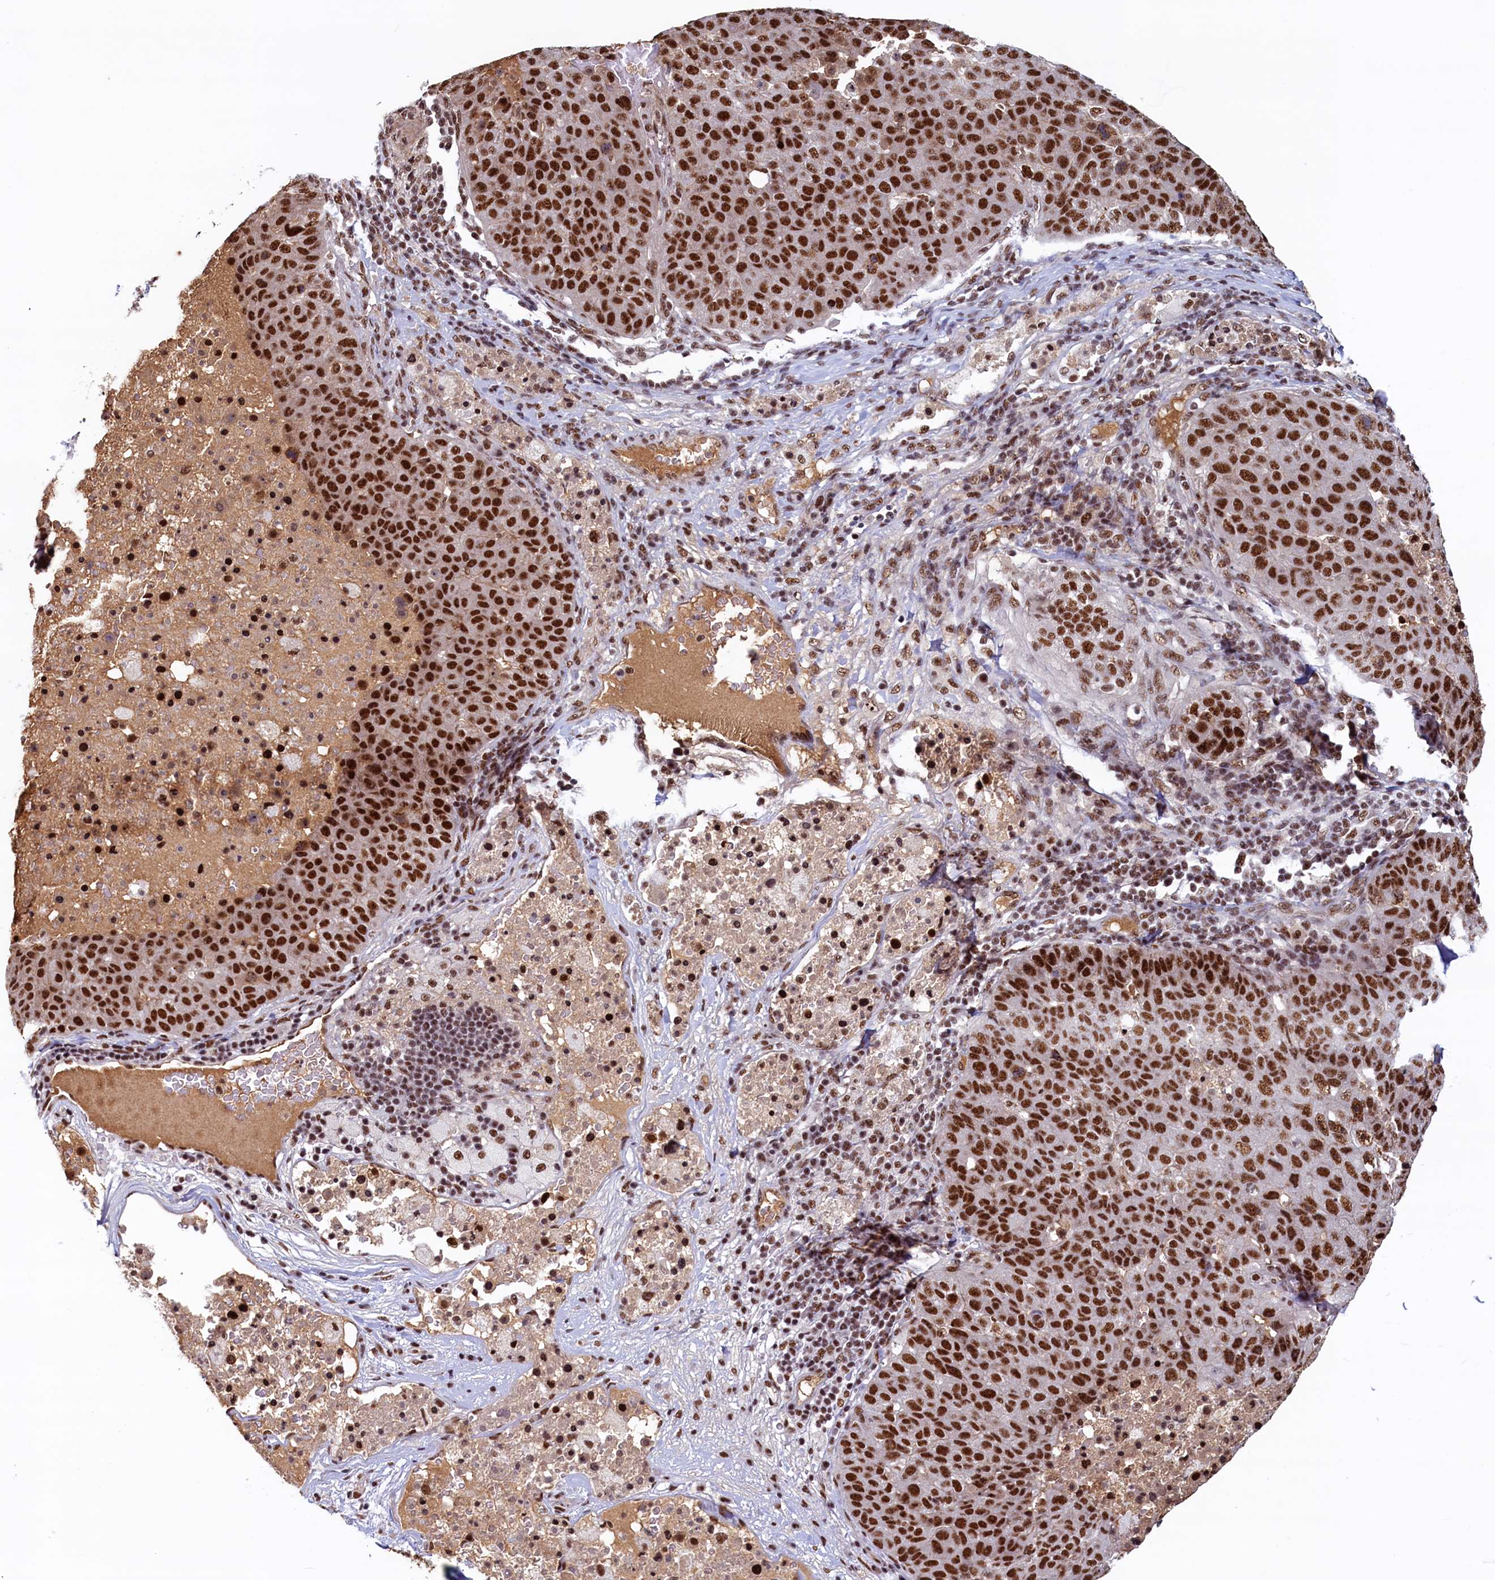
{"staining": {"intensity": "strong", "quantity": ">75%", "location": "nuclear"}, "tissue": "pancreatic cancer", "cell_type": "Tumor cells", "image_type": "cancer", "snomed": [{"axis": "morphology", "description": "Adenocarcinoma, NOS"}, {"axis": "topography", "description": "Pancreas"}], "caption": "High-magnification brightfield microscopy of pancreatic cancer (adenocarcinoma) stained with DAB (3,3'-diaminobenzidine) (brown) and counterstained with hematoxylin (blue). tumor cells exhibit strong nuclear expression is seen in approximately>75% of cells.", "gene": "ZC3H18", "patient": {"sex": "female", "age": 61}}